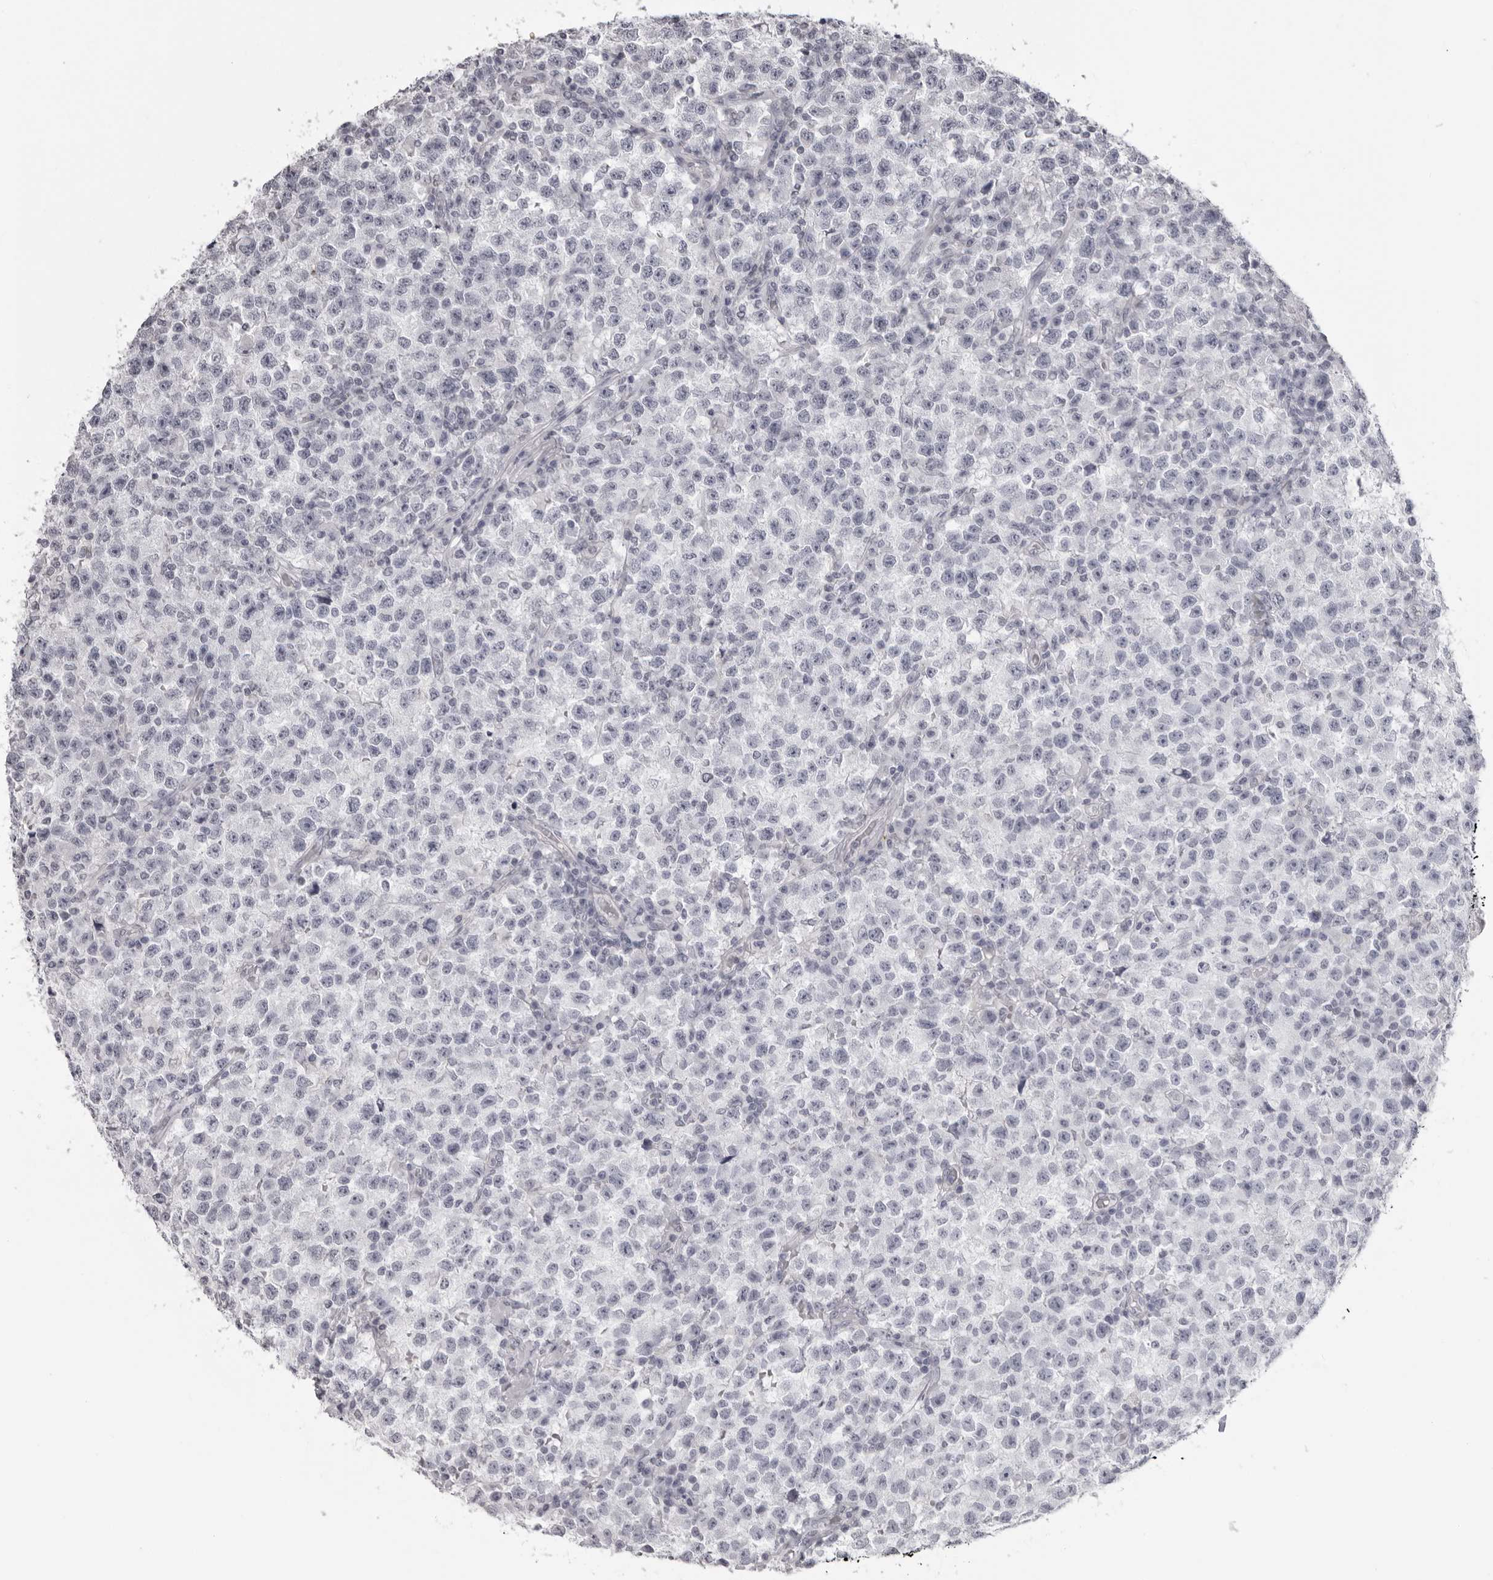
{"staining": {"intensity": "negative", "quantity": "none", "location": "none"}, "tissue": "testis cancer", "cell_type": "Tumor cells", "image_type": "cancer", "snomed": [{"axis": "morphology", "description": "Seminoma, NOS"}, {"axis": "topography", "description": "Testis"}], "caption": "High magnification brightfield microscopy of testis cancer (seminoma) stained with DAB (3,3'-diaminobenzidine) (brown) and counterstained with hematoxylin (blue): tumor cells show no significant expression.", "gene": "DNALI1", "patient": {"sex": "male", "age": 22}}